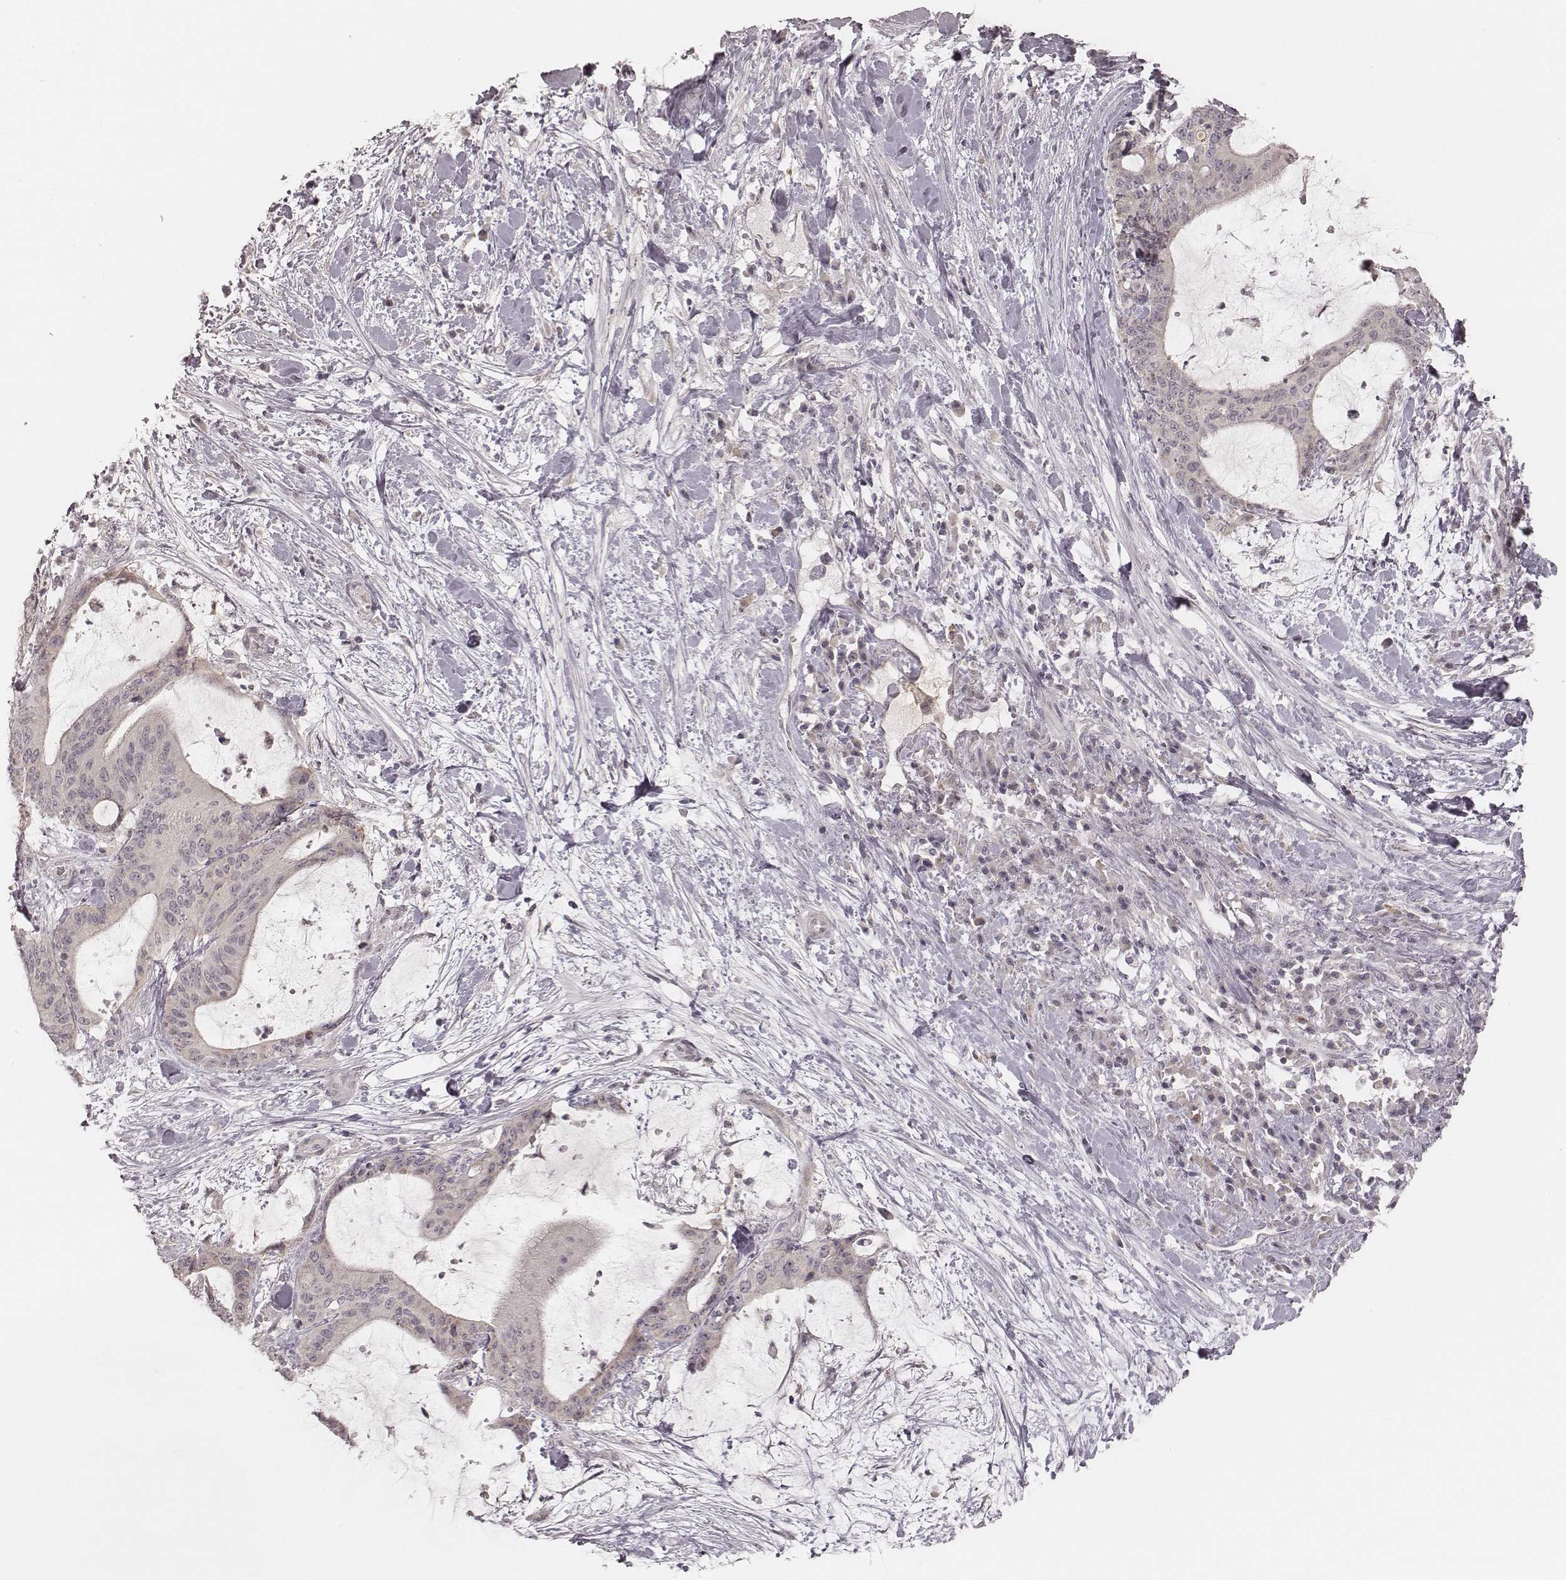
{"staining": {"intensity": "negative", "quantity": "none", "location": "none"}, "tissue": "liver cancer", "cell_type": "Tumor cells", "image_type": "cancer", "snomed": [{"axis": "morphology", "description": "Cholangiocarcinoma"}, {"axis": "topography", "description": "Liver"}], "caption": "A micrograph of liver cholangiocarcinoma stained for a protein reveals no brown staining in tumor cells. (IHC, brightfield microscopy, high magnification).", "gene": "ACACB", "patient": {"sex": "female", "age": 73}}